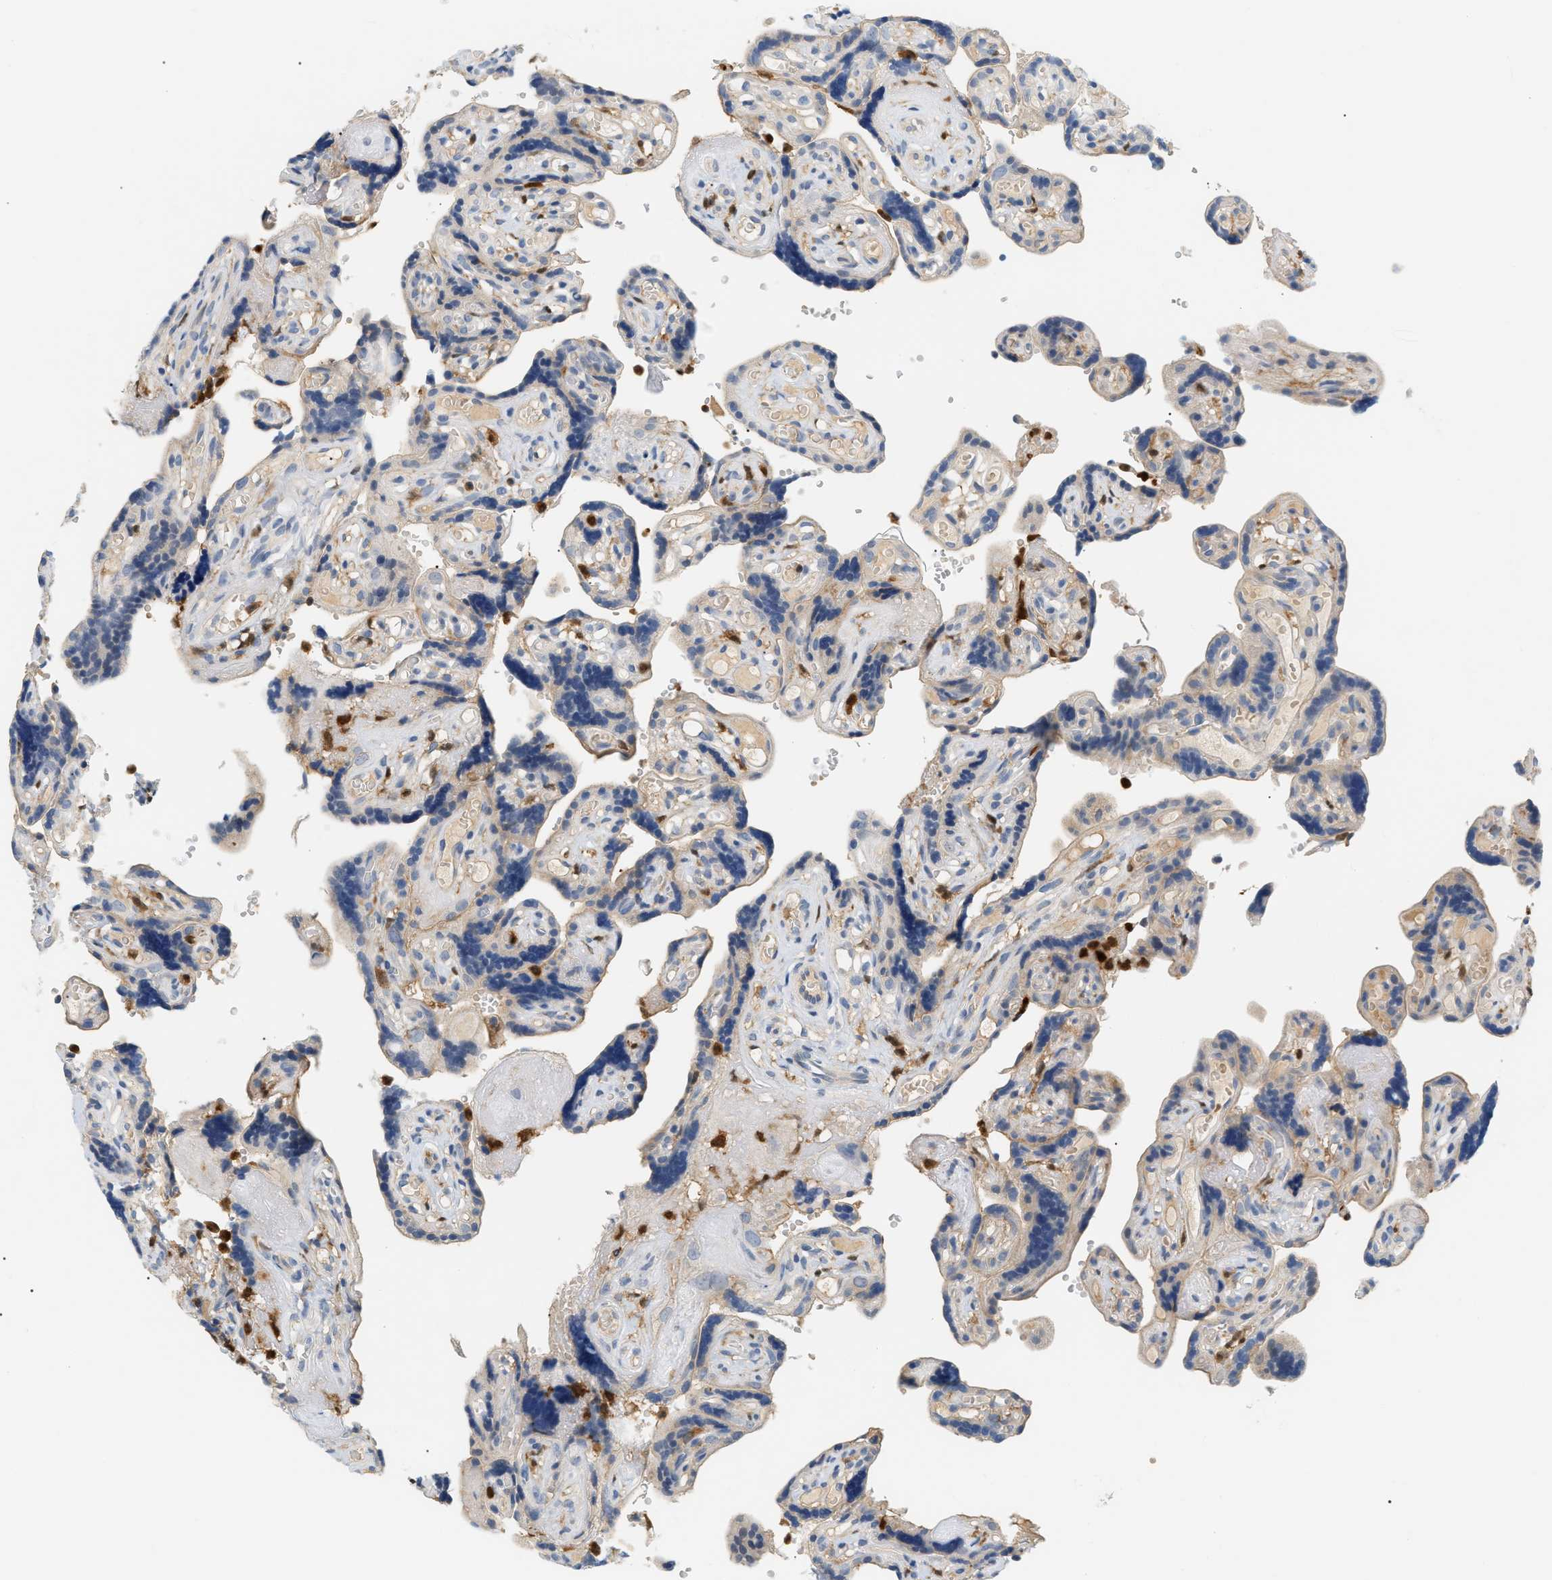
{"staining": {"intensity": "negative", "quantity": "none", "location": "none"}, "tissue": "placenta", "cell_type": "Decidual cells", "image_type": "normal", "snomed": [{"axis": "morphology", "description": "Normal tissue, NOS"}, {"axis": "topography", "description": "Placenta"}], "caption": "Immunohistochemical staining of unremarkable human placenta displays no significant staining in decidual cells.", "gene": "PYCARD", "patient": {"sex": "female", "age": 30}}